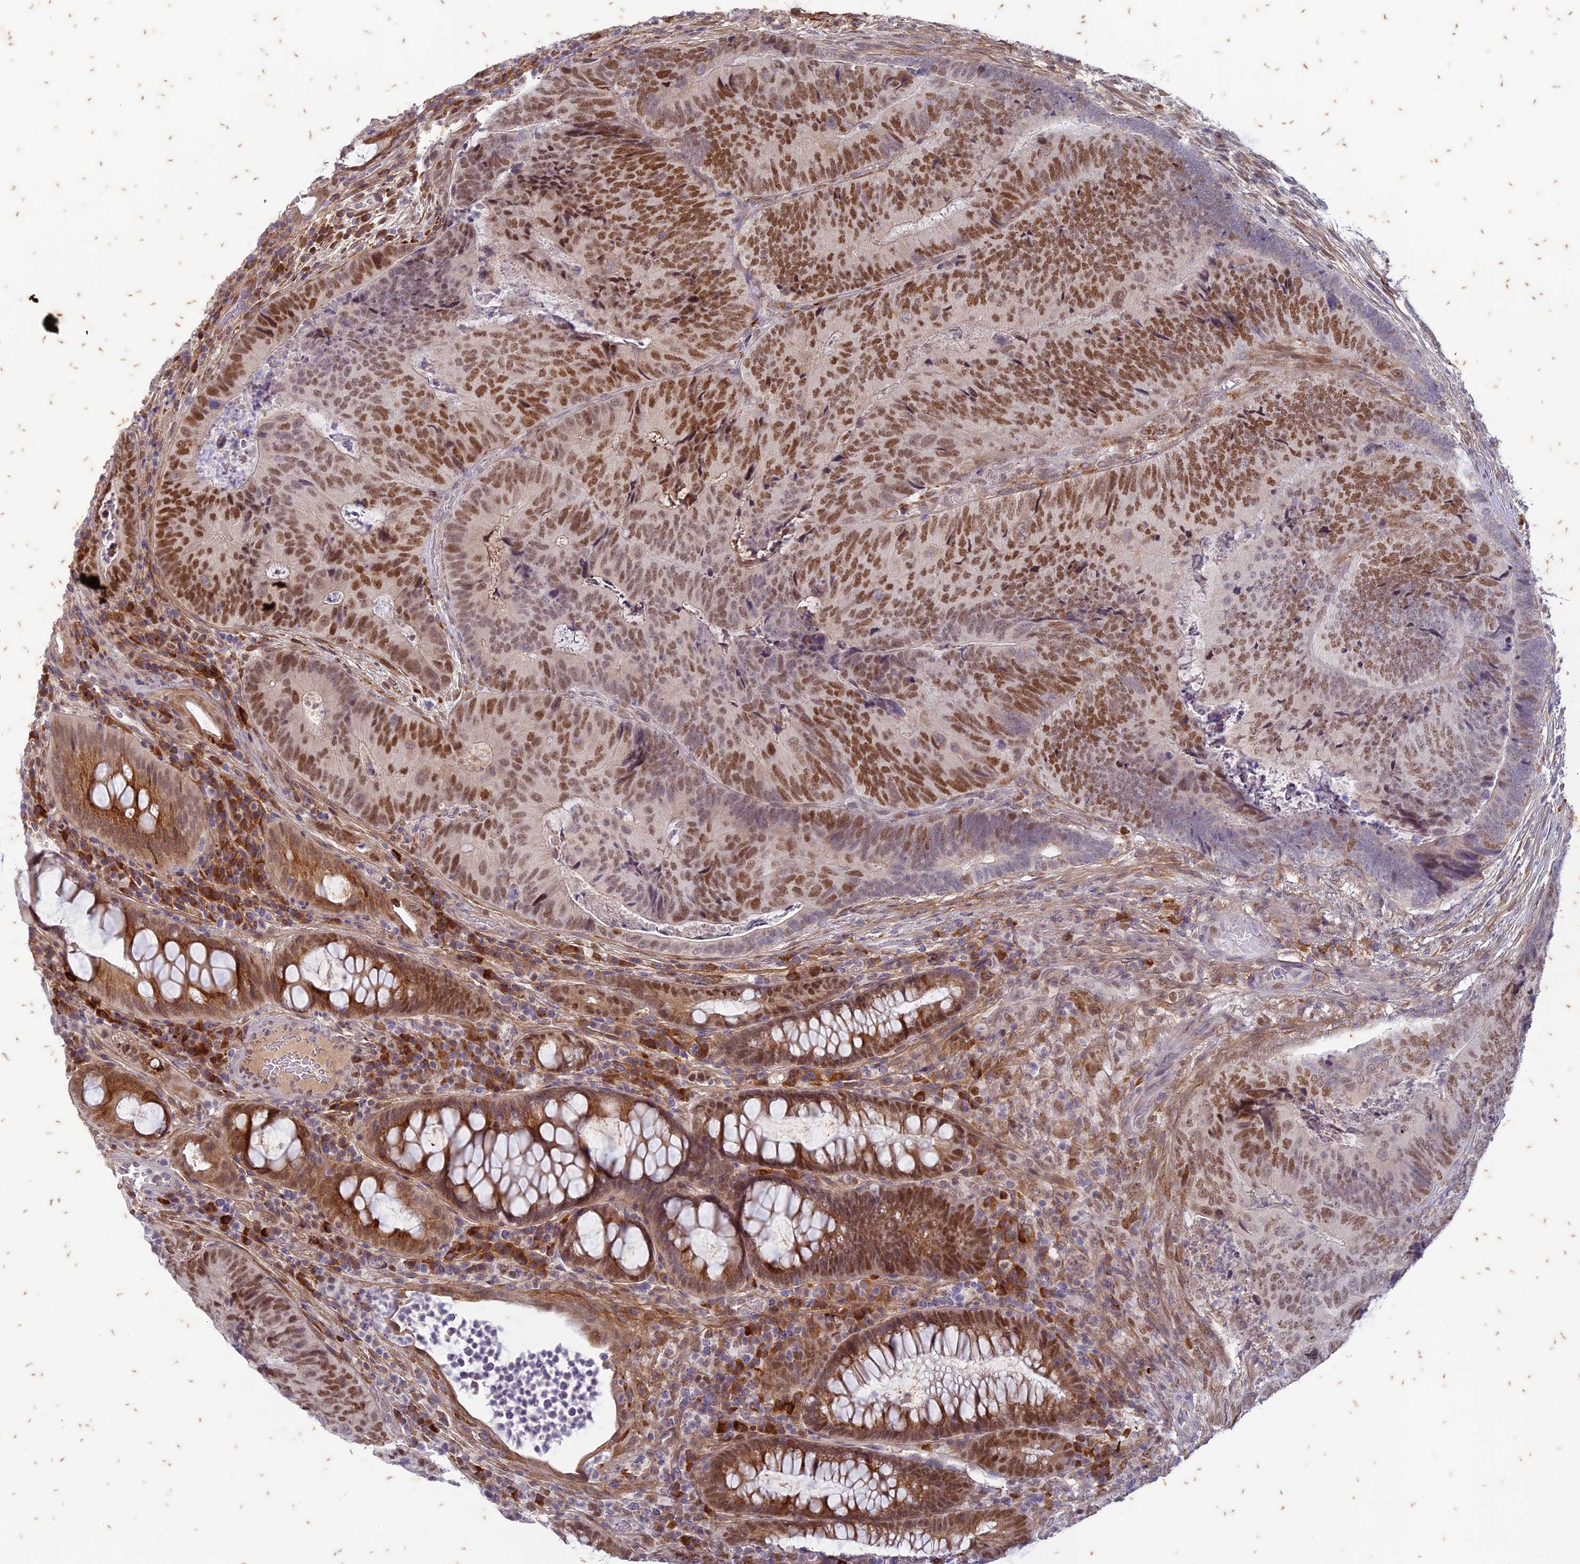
{"staining": {"intensity": "moderate", "quantity": ">75%", "location": "nuclear"}, "tissue": "colorectal cancer", "cell_type": "Tumor cells", "image_type": "cancer", "snomed": [{"axis": "morphology", "description": "Adenocarcinoma, NOS"}, {"axis": "topography", "description": "Colon"}], "caption": "Colorectal cancer (adenocarcinoma) stained with a brown dye exhibits moderate nuclear positive positivity in approximately >75% of tumor cells.", "gene": "PABPN1L", "patient": {"sex": "female", "age": 67}}